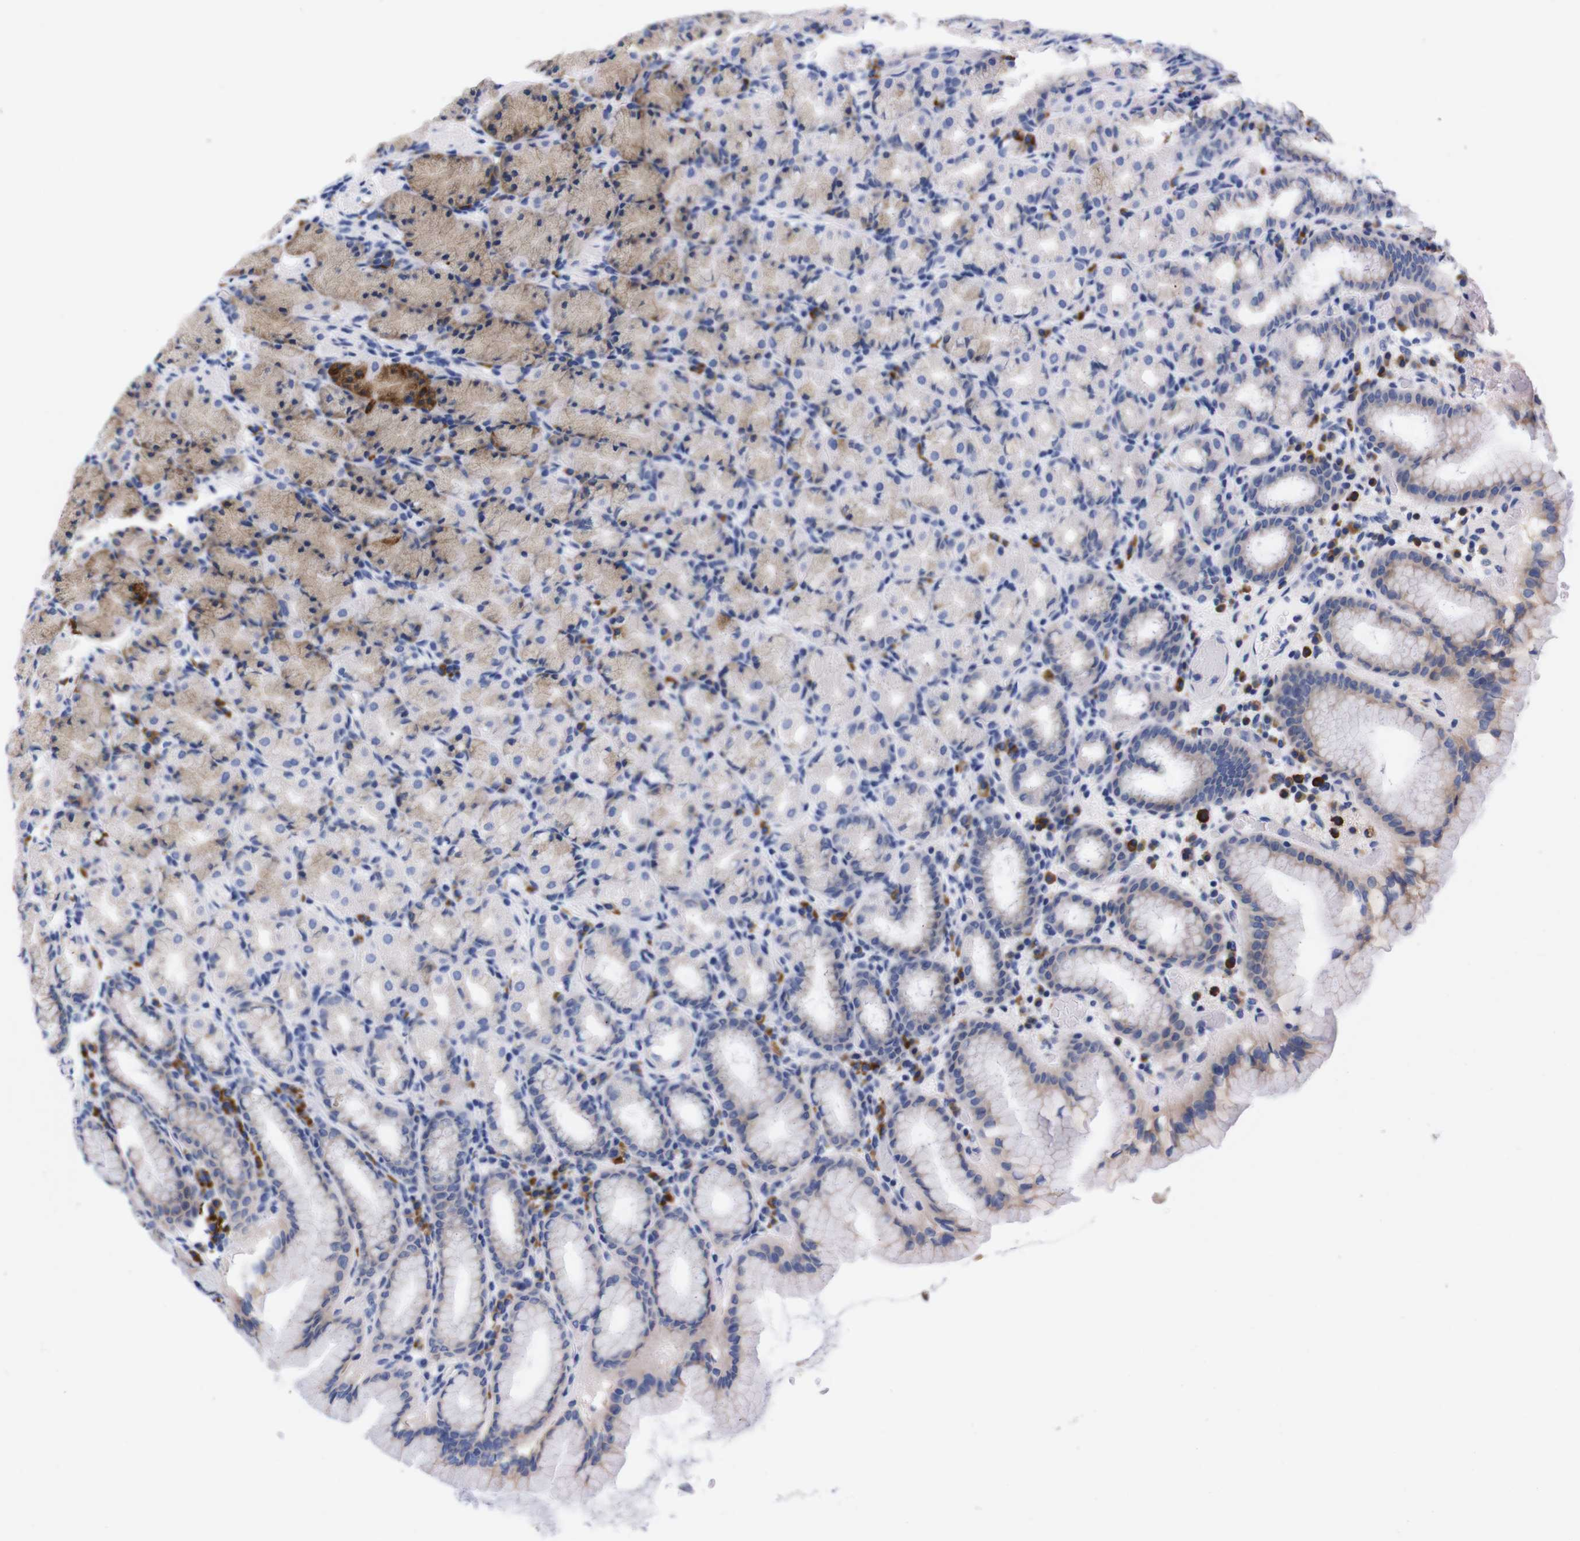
{"staining": {"intensity": "moderate", "quantity": "25%-75%", "location": "cytoplasmic/membranous"}, "tissue": "stomach", "cell_type": "Glandular cells", "image_type": "normal", "snomed": [{"axis": "morphology", "description": "Normal tissue, NOS"}, {"axis": "topography", "description": "Stomach, upper"}], "caption": "This micrograph shows immunohistochemistry (IHC) staining of benign stomach, with medium moderate cytoplasmic/membranous expression in about 25%-75% of glandular cells.", "gene": "NEBL", "patient": {"sex": "male", "age": 68}}